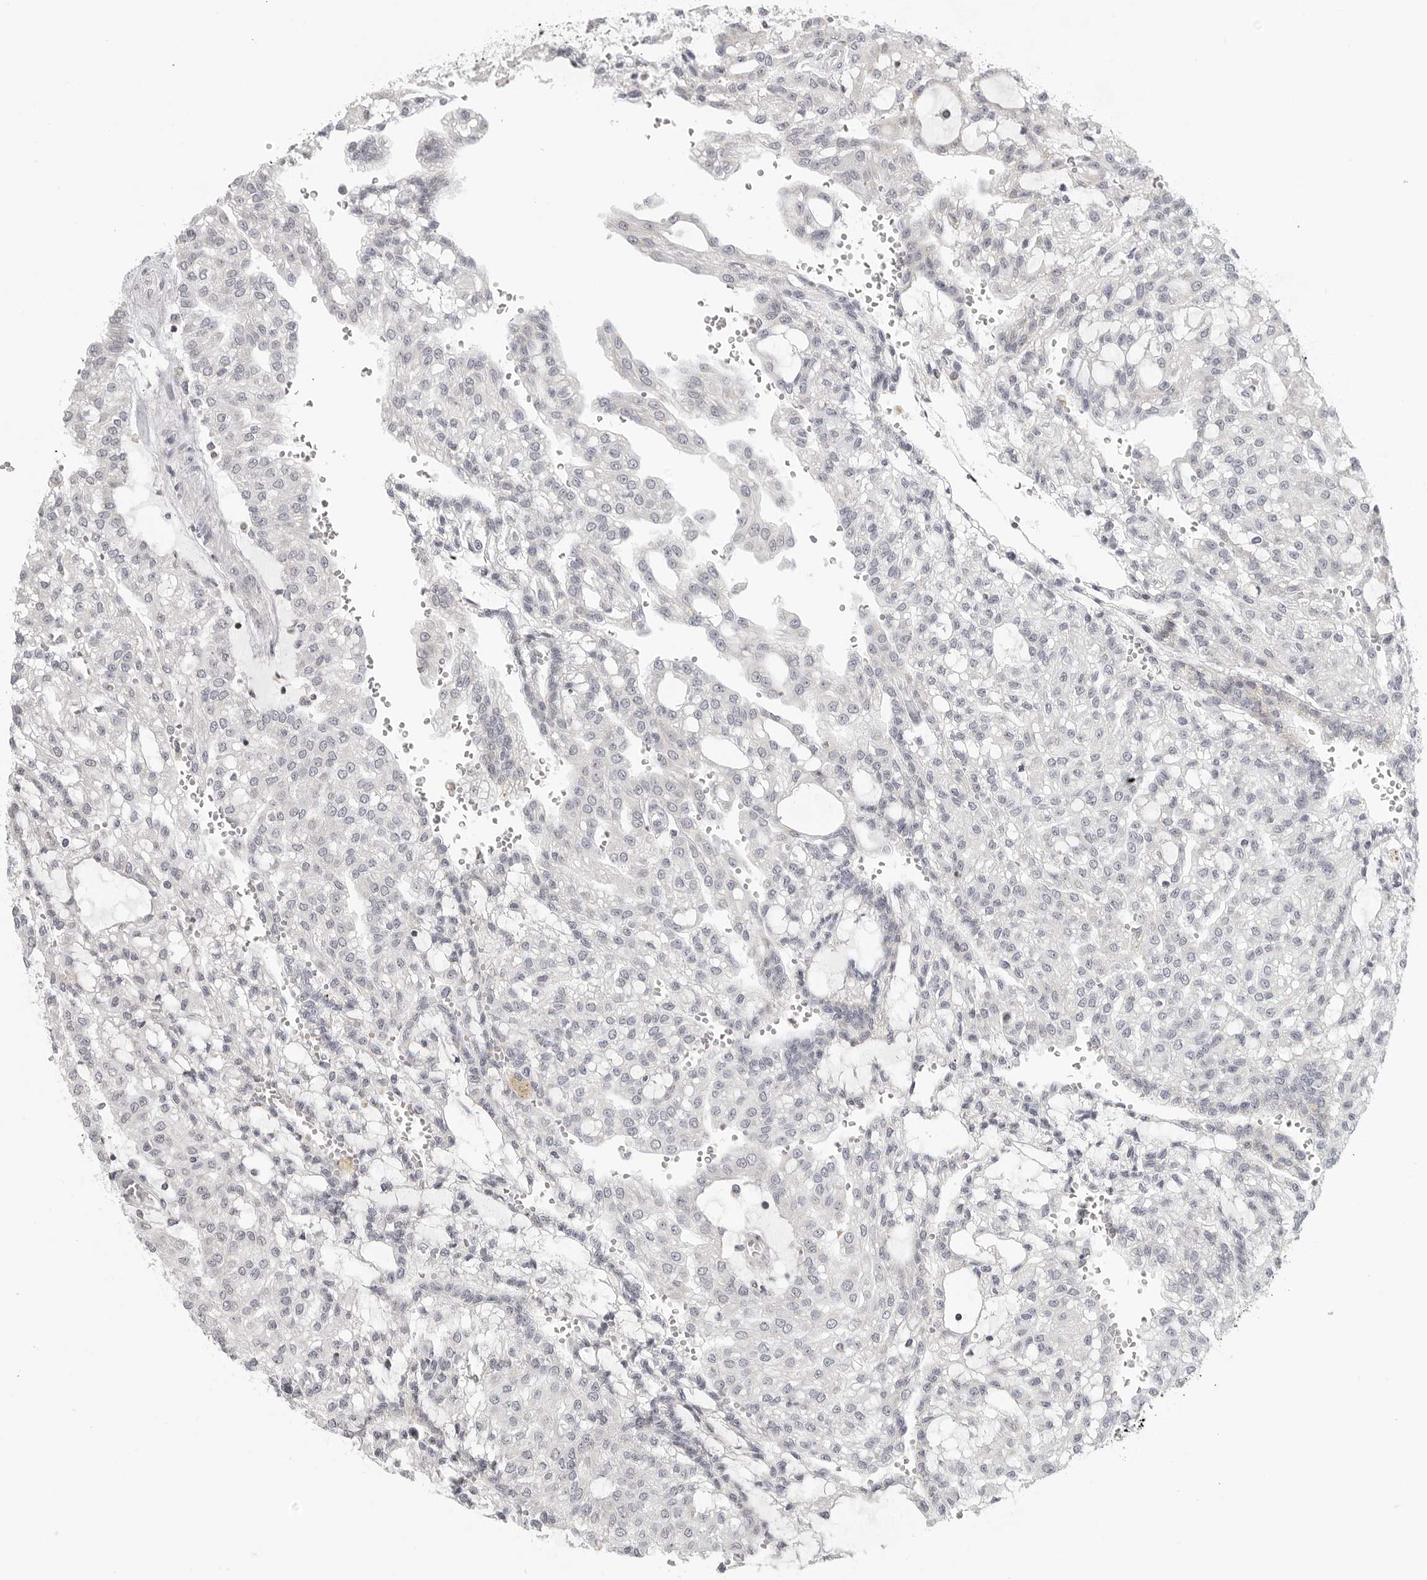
{"staining": {"intensity": "negative", "quantity": "none", "location": "none"}, "tissue": "renal cancer", "cell_type": "Tumor cells", "image_type": "cancer", "snomed": [{"axis": "morphology", "description": "Adenocarcinoma, NOS"}, {"axis": "topography", "description": "Kidney"}], "caption": "Immunohistochemistry histopathology image of neoplastic tissue: human renal cancer (adenocarcinoma) stained with DAB shows no significant protein positivity in tumor cells.", "gene": "MAP7D1", "patient": {"sex": "male", "age": 63}}